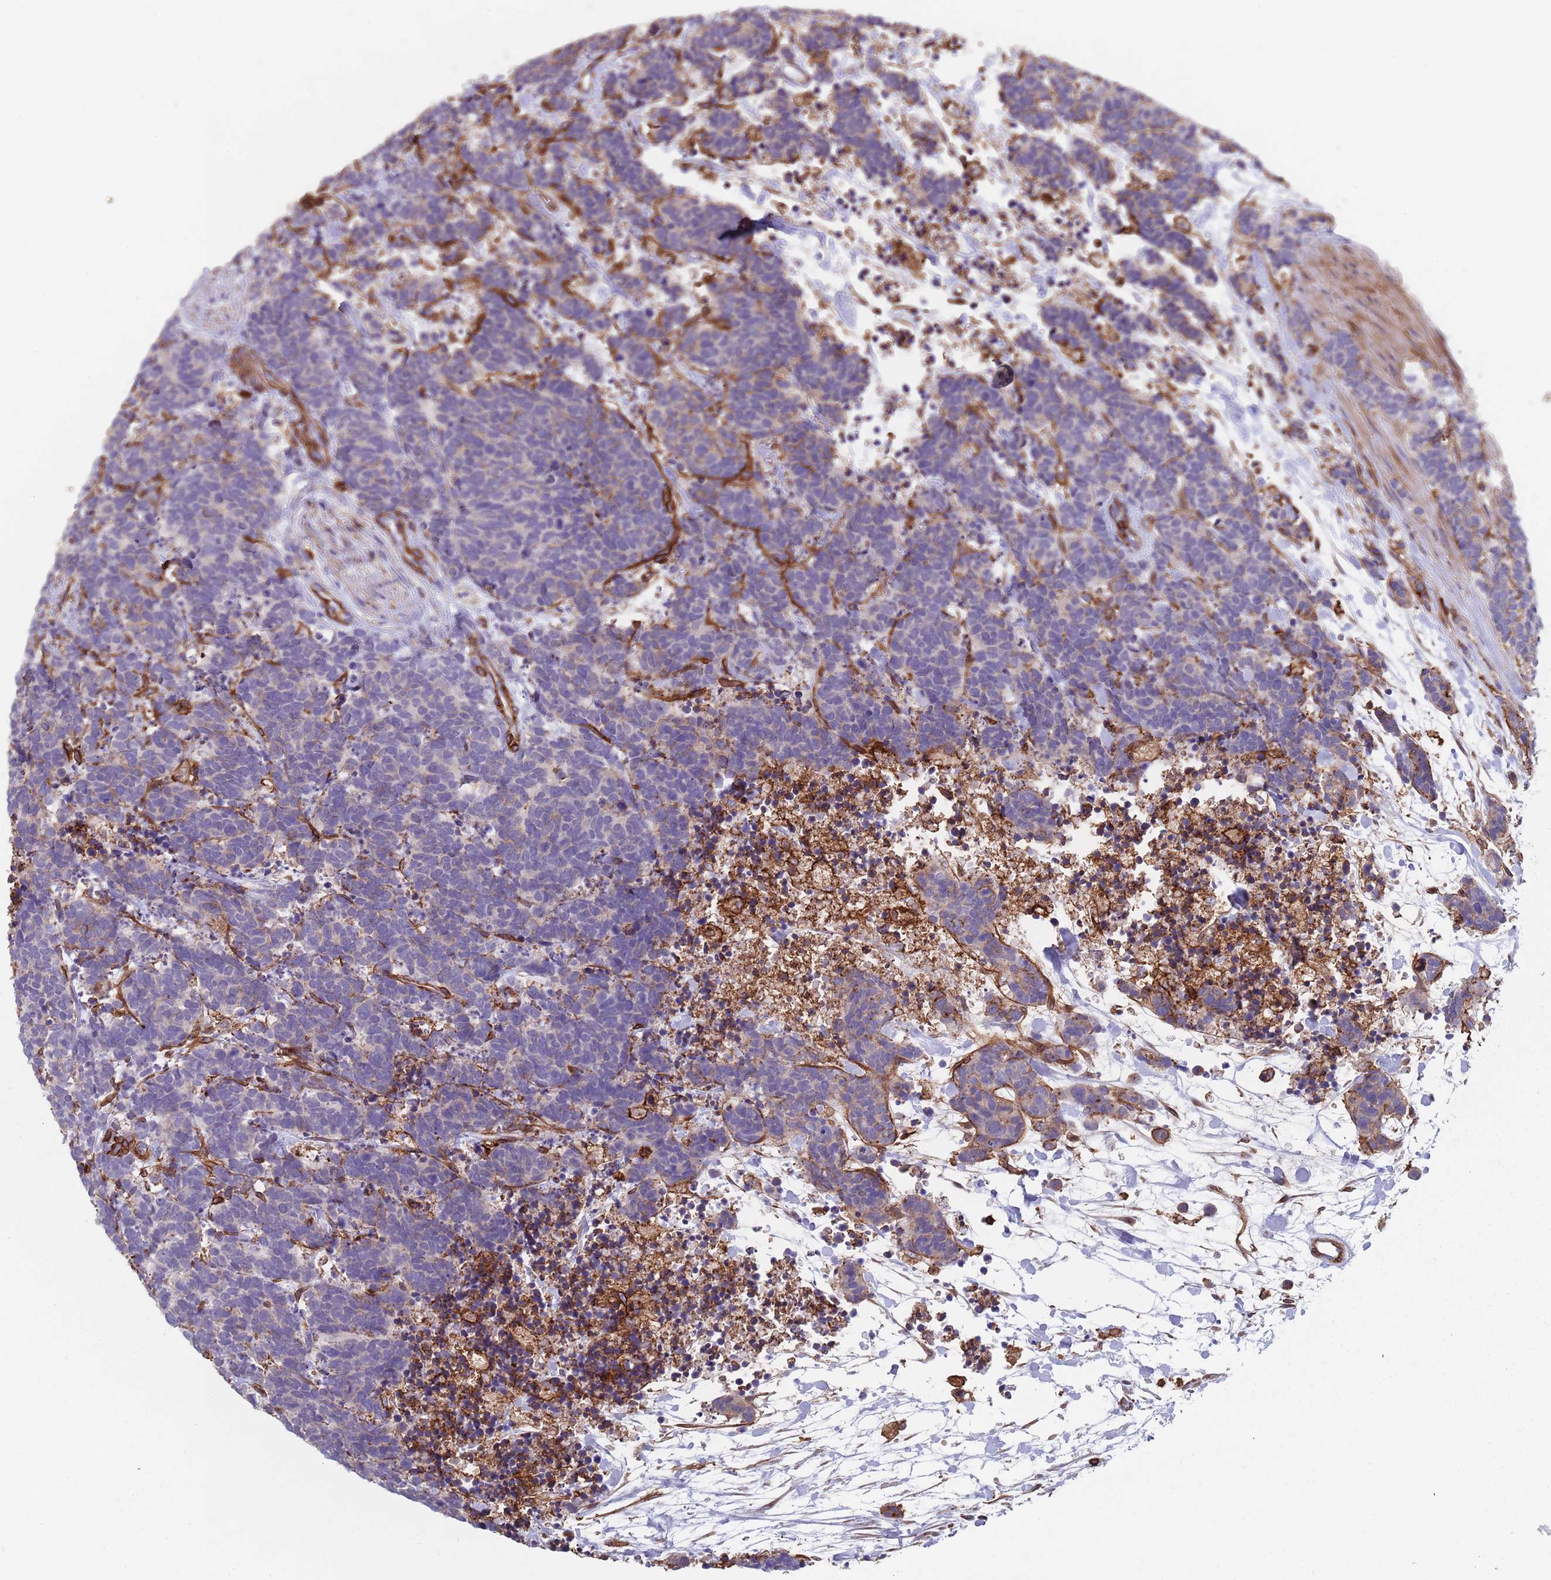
{"staining": {"intensity": "weak", "quantity": "<25%", "location": "cytoplasmic/membranous"}, "tissue": "carcinoid", "cell_type": "Tumor cells", "image_type": "cancer", "snomed": [{"axis": "morphology", "description": "Carcinoma, NOS"}, {"axis": "morphology", "description": "Carcinoid, malignant, NOS"}, {"axis": "topography", "description": "Prostate"}], "caption": "This photomicrograph is of carcinoid stained with IHC to label a protein in brown with the nuclei are counter-stained blue. There is no staining in tumor cells. Nuclei are stained in blue.", "gene": "RNF144A", "patient": {"sex": "male", "age": 57}}